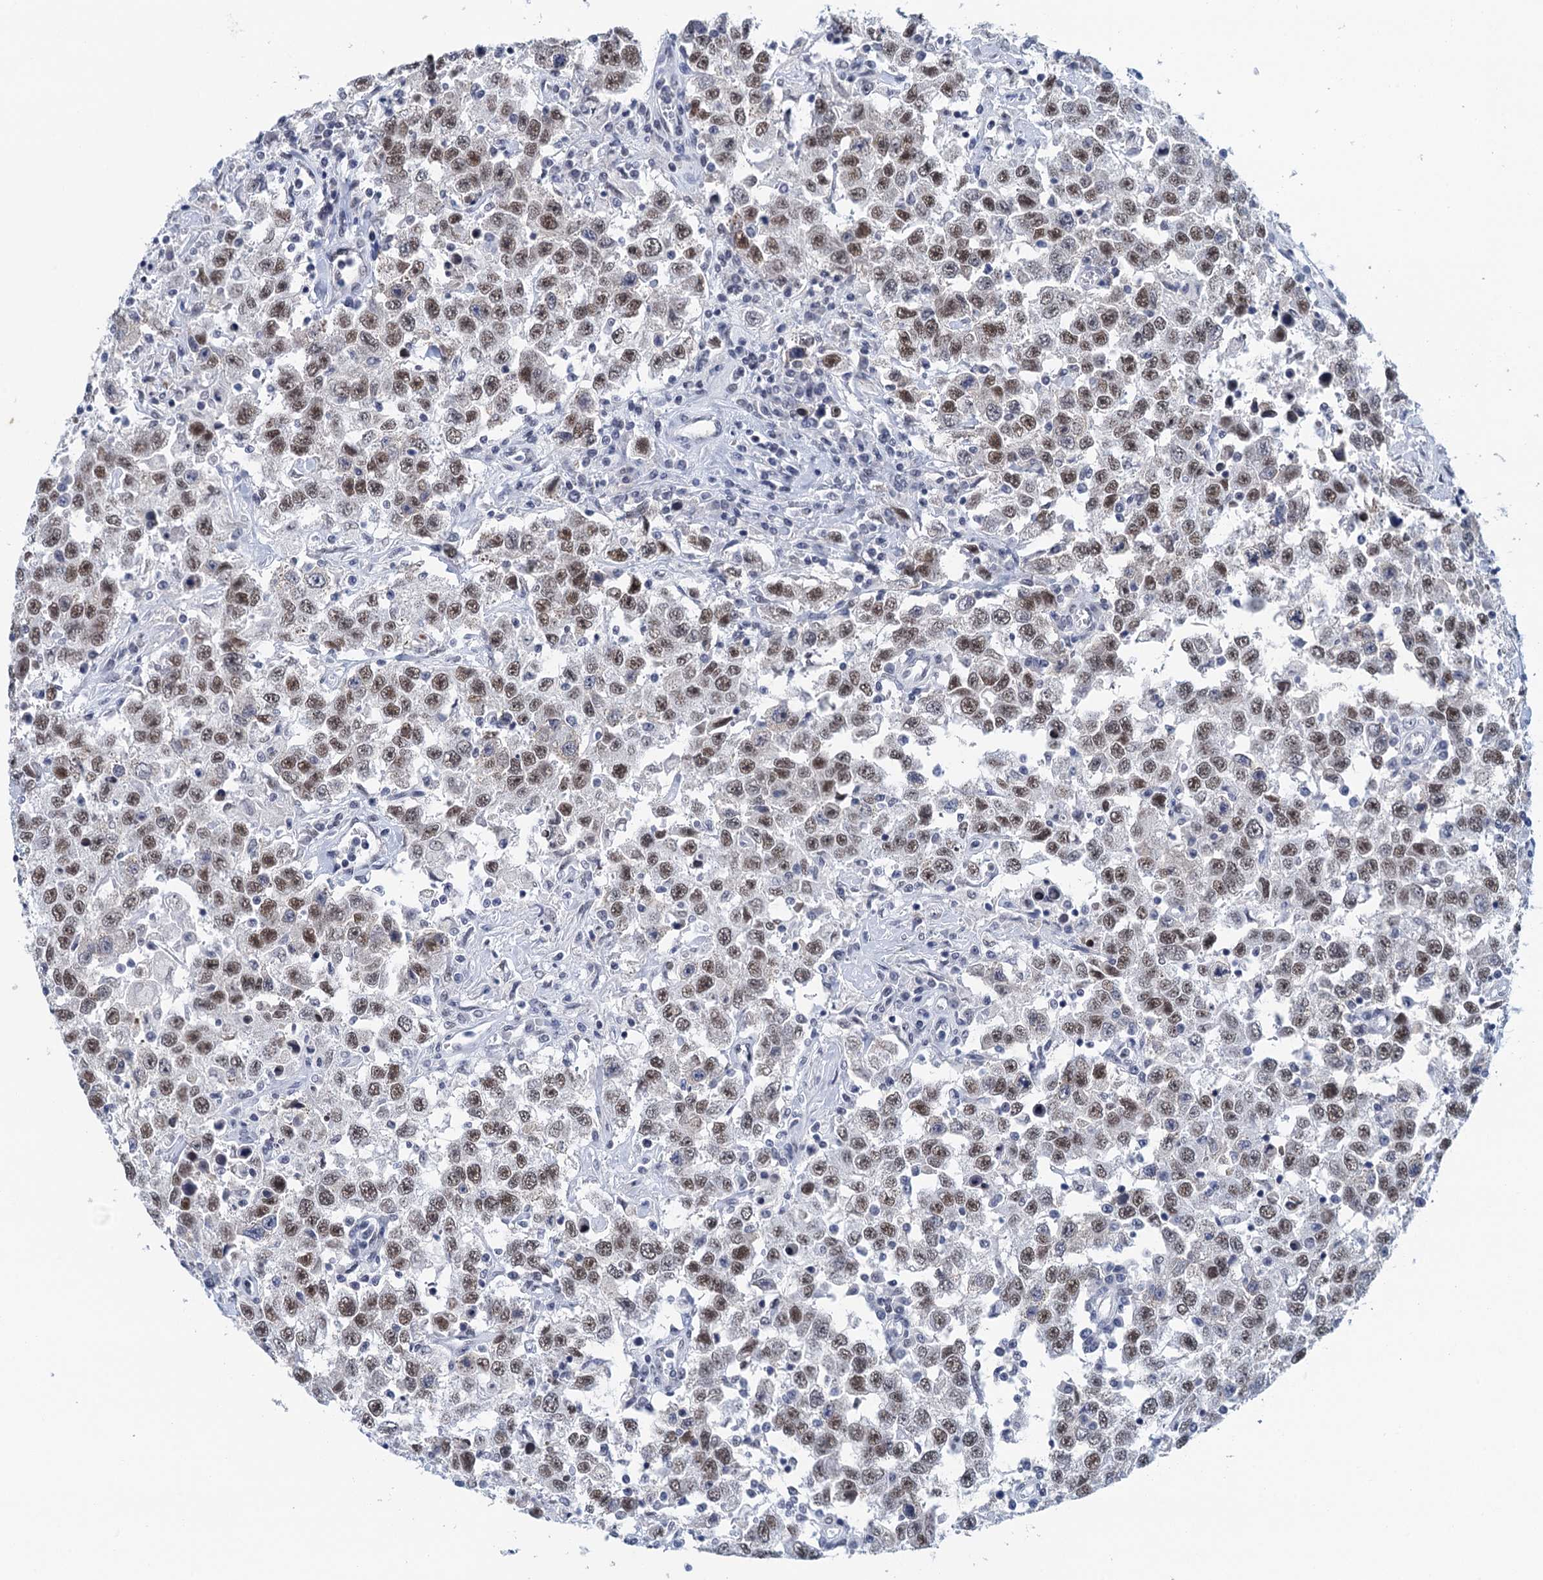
{"staining": {"intensity": "moderate", "quantity": ">75%", "location": "nuclear"}, "tissue": "testis cancer", "cell_type": "Tumor cells", "image_type": "cancer", "snomed": [{"axis": "morphology", "description": "Seminoma, NOS"}, {"axis": "topography", "description": "Testis"}], "caption": "Immunohistochemical staining of testis cancer (seminoma) shows medium levels of moderate nuclear expression in approximately >75% of tumor cells.", "gene": "EPS8L1", "patient": {"sex": "male", "age": 41}}